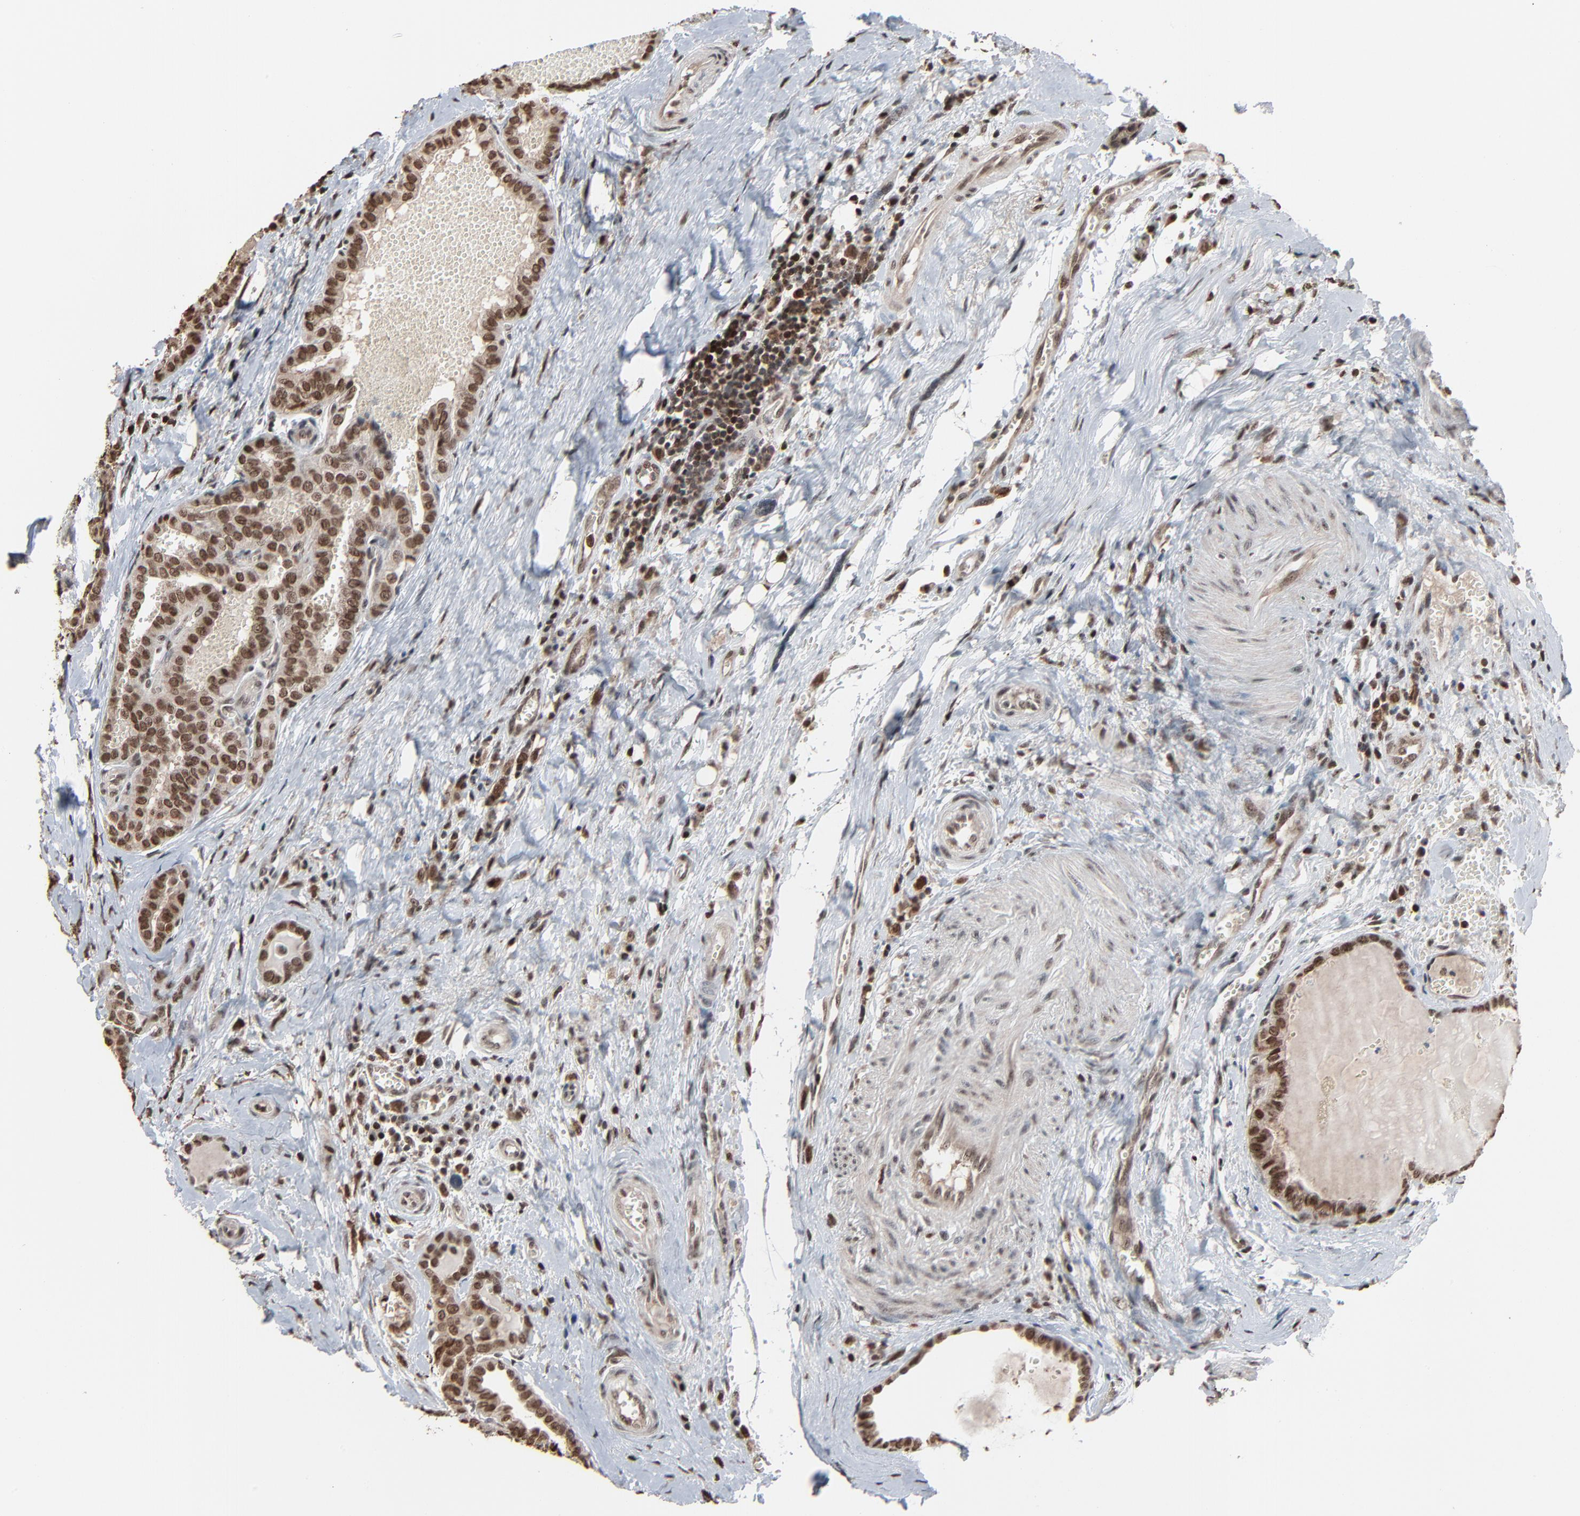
{"staining": {"intensity": "moderate", "quantity": ">75%", "location": "nuclear"}, "tissue": "thyroid cancer", "cell_type": "Tumor cells", "image_type": "cancer", "snomed": [{"axis": "morphology", "description": "Carcinoma, NOS"}, {"axis": "topography", "description": "Thyroid gland"}], "caption": "Immunohistochemistry (DAB) staining of human thyroid cancer (carcinoma) displays moderate nuclear protein positivity in approximately >75% of tumor cells. The protein is stained brown, and the nuclei are stained in blue (DAB (3,3'-diaminobenzidine) IHC with brightfield microscopy, high magnification).", "gene": "RPS6KA3", "patient": {"sex": "female", "age": 91}}